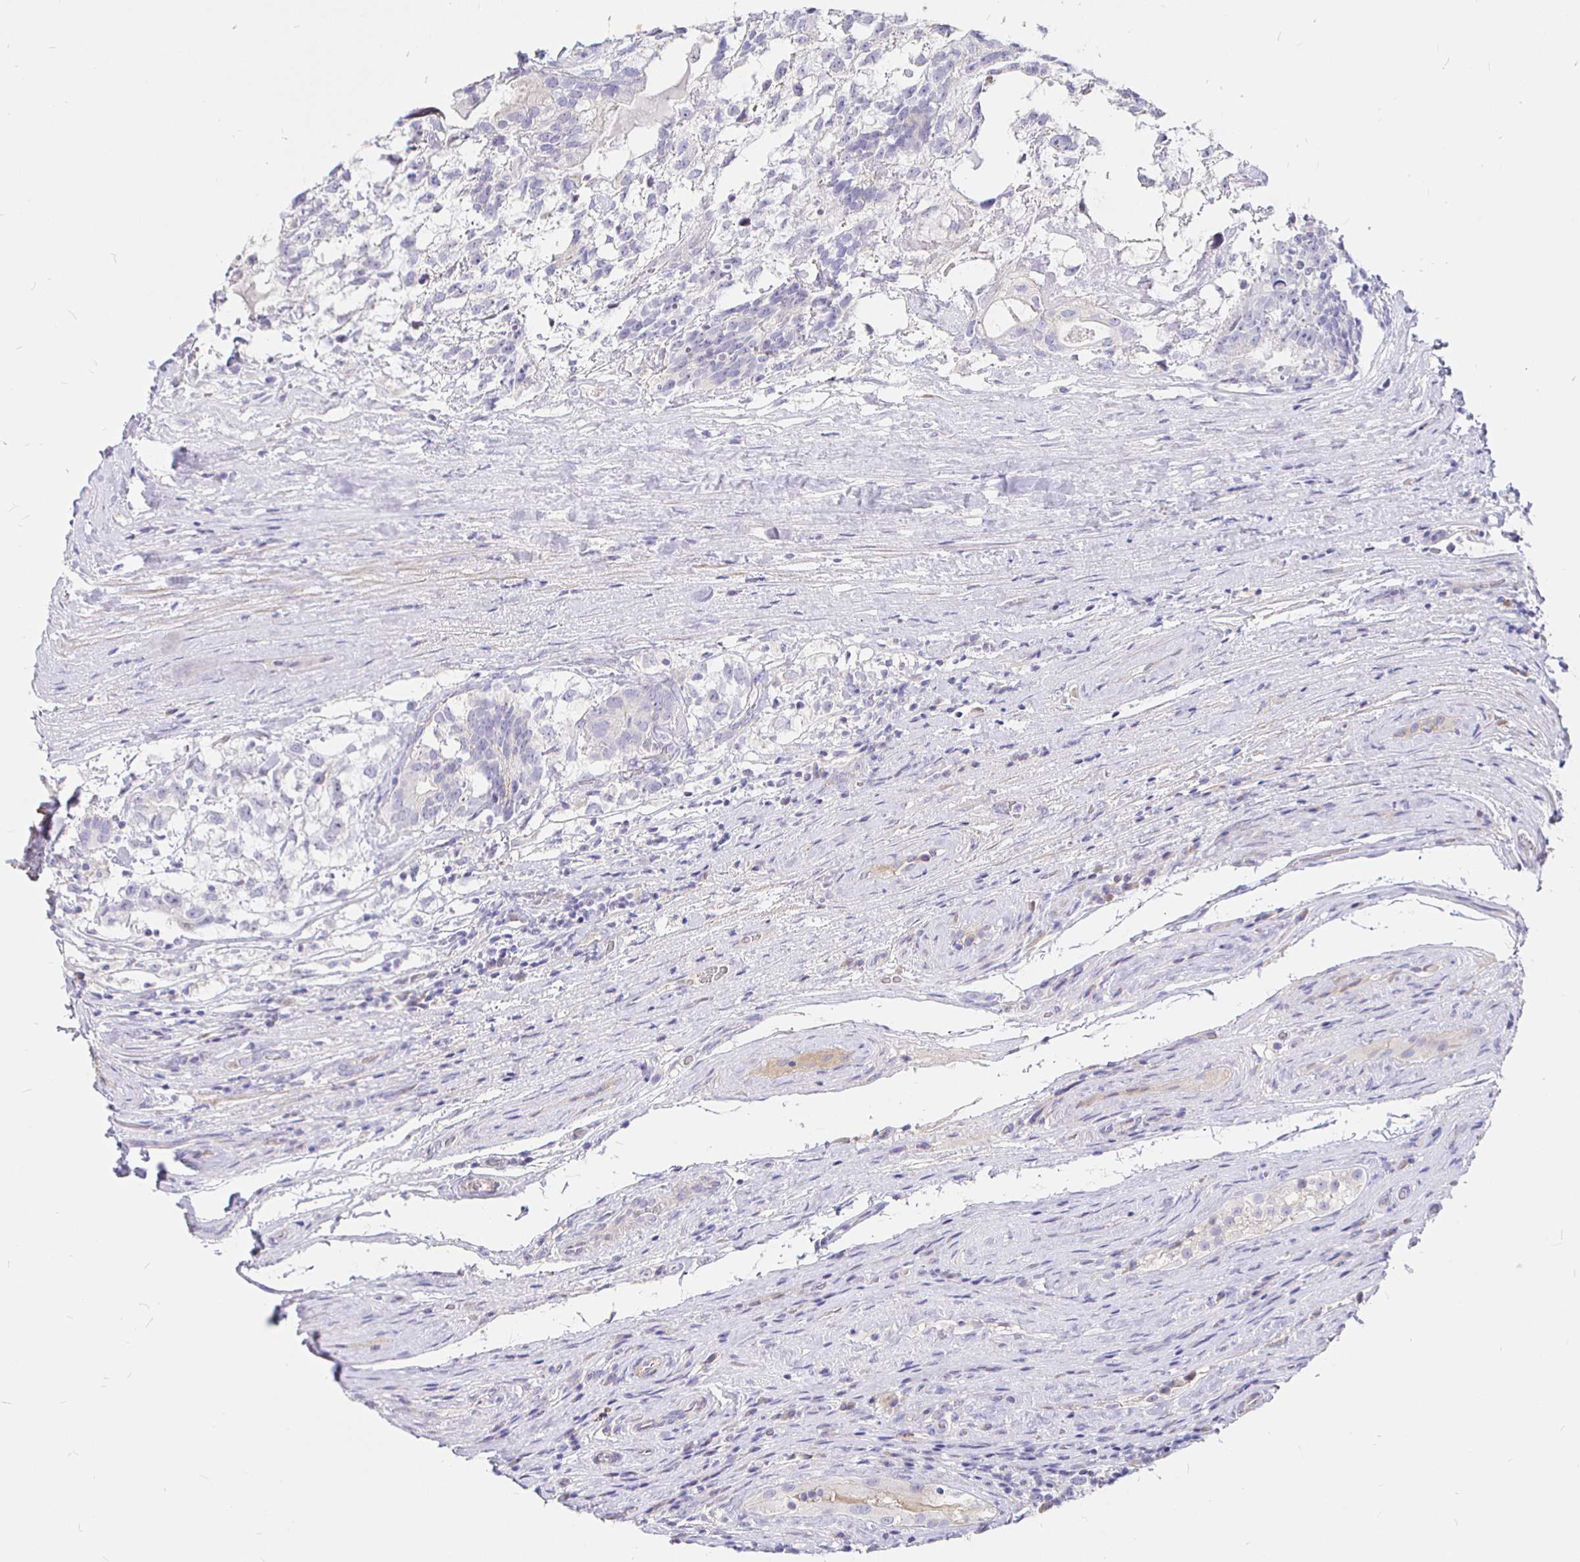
{"staining": {"intensity": "negative", "quantity": "none", "location": "none"}, "tissue": "testis cancer", "cell_type": "Tumor cells", "image_type": "cancer", "snomed": [{"axis": "morphology", "description": "Seminoma, NOS"}, {"axis": "morphology", "description": "Carcinoma, Embryonal, NOS"}, {"axis": "topography", "description": "Testis"}], "caption": "High power microscopy image of an immunohistochemistry image of testis cancer (embryonal carcinoma), revealing no significant positivity in tumor cells. (Brightfield microscopy of DAB immunohistochemistry (IHC) at high magnification).", "gene": "NECAB1", "patient": {"sex": "male", "age": 41}}